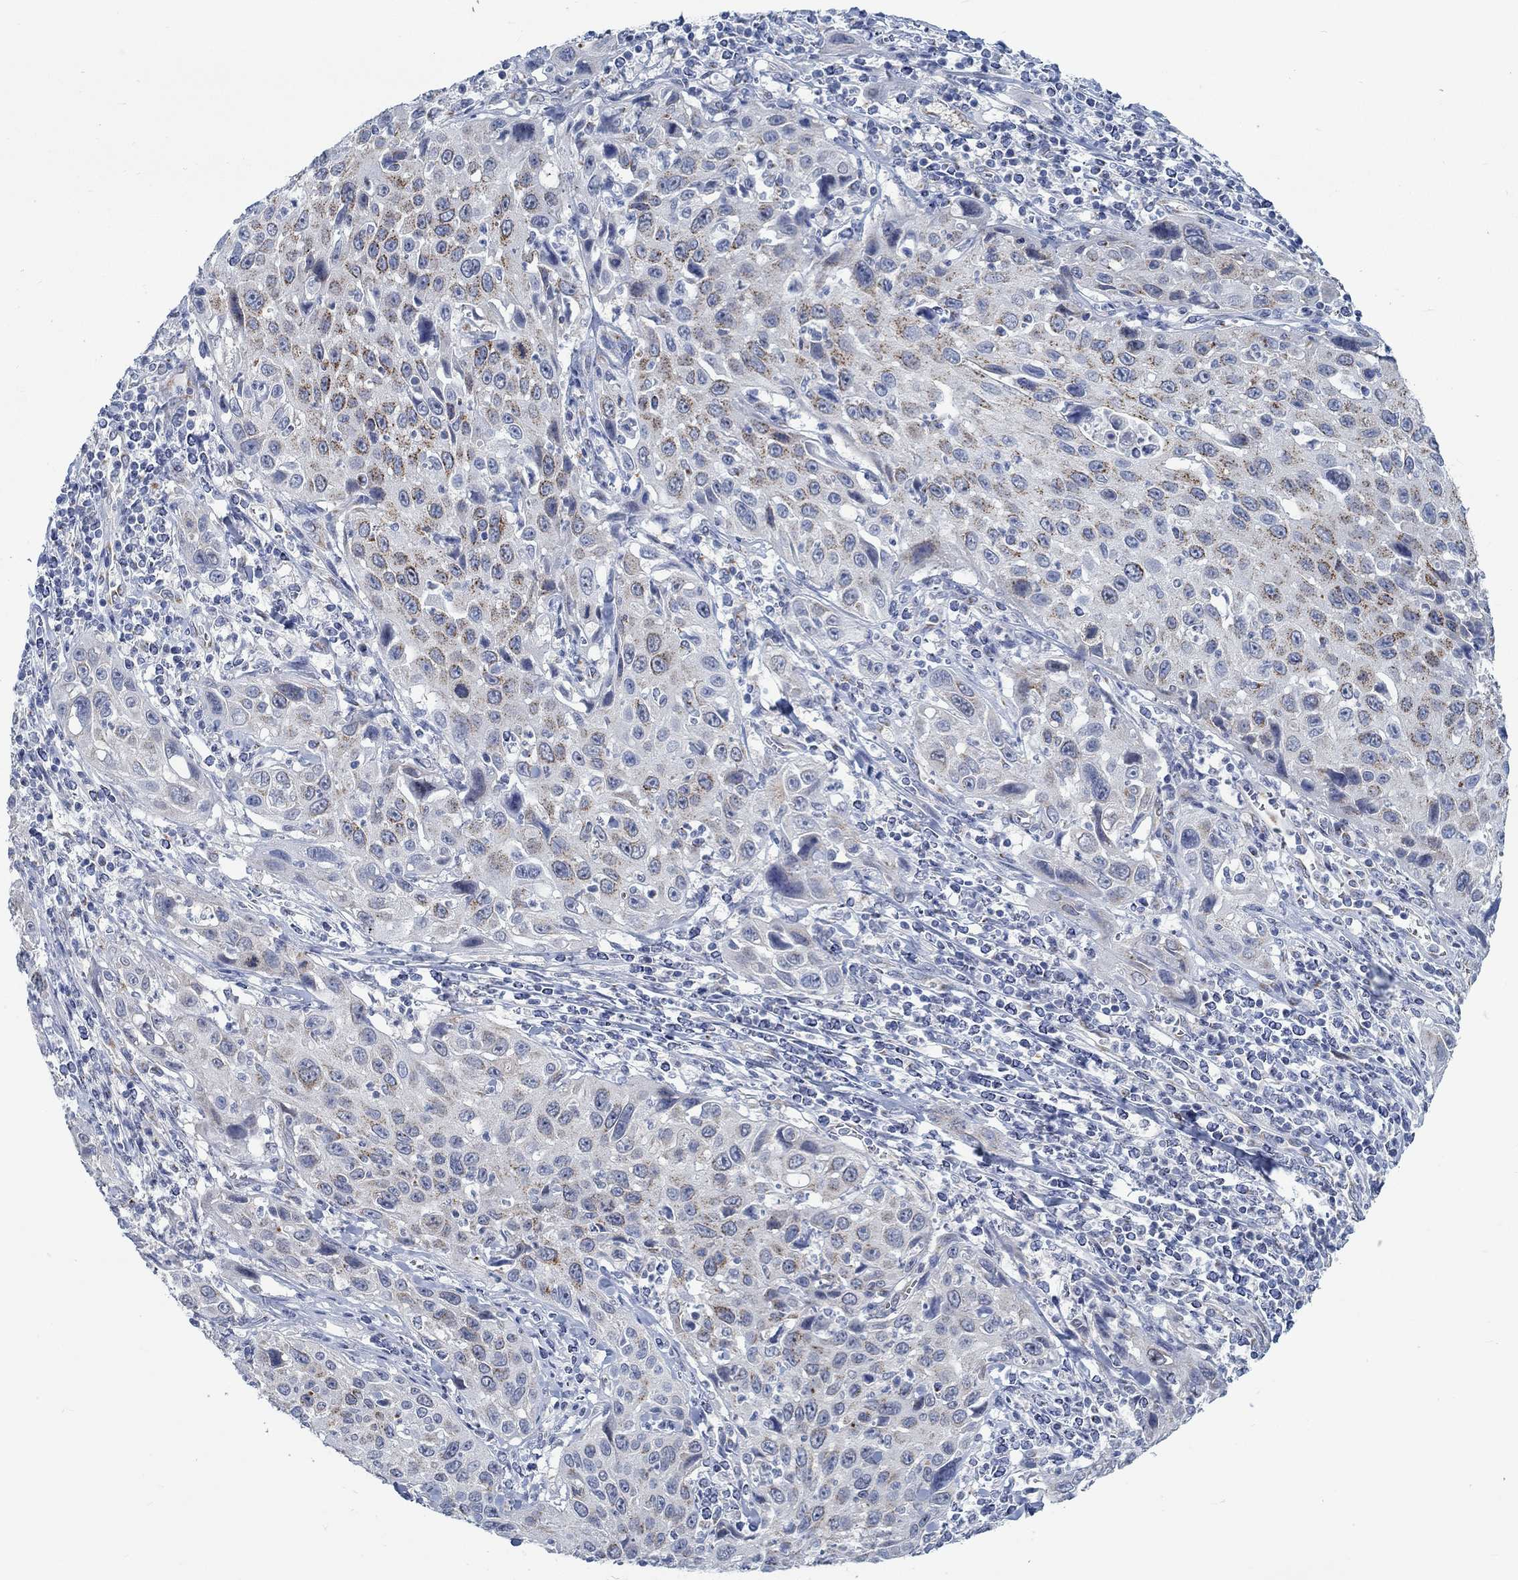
{"staining": {"intensity": "strong", "quantity": "<25%", "location": "cytoplasmic/membranous"}, "tissue": "cervical cancer", "cell_type": "Tumor cells", "image_type": "cancer", "snomed": [{"axis": "morphology", "description": "Squamous cell carcinoma, NOS"}, {"axis": "topography", "description": "Cervix"}], "caption": "Human cervical squamous cell carcinoma stained with a brown dye exhibits strong cytoplasmic/membranous positive staining in about <25% of tumor cells.", "gene": "TEKT4", "patient": {"sex": "female", "age": 26}}